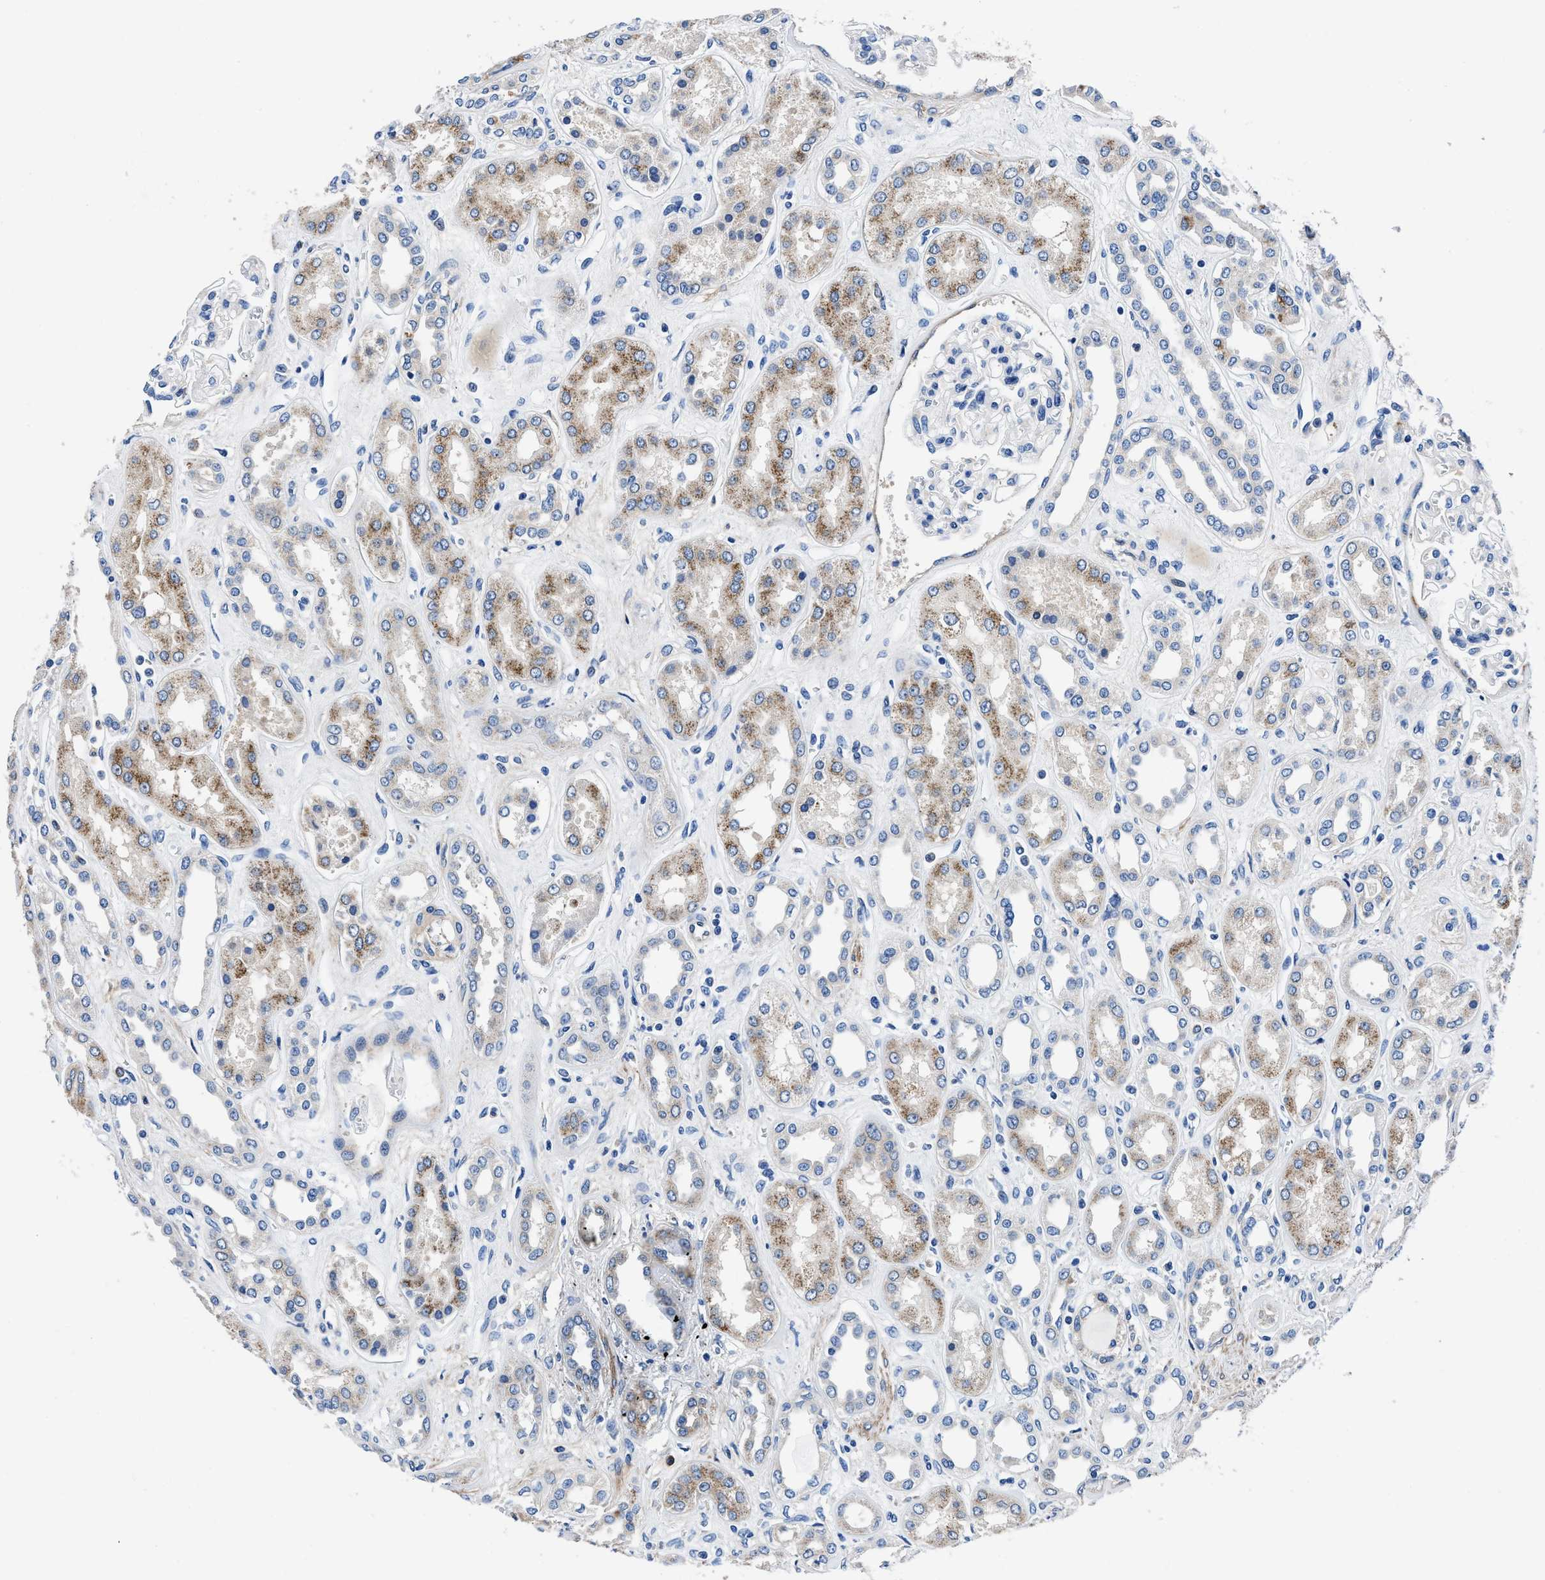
{"staining": {"intensity": "negative", "quantity": "none", "location": "none"}, "tissue": "kidney", "cell_type": "Cells in glomeruli", "image_type": "normal", "snomed": [{"axis": "morphology", "description": "Normal tissue, NOS"}, {"axis": "topography", "description": "Kidney"}], "caption": "This is an immunohistochemistry (IHC) image of benign kidney. There is no positivity in cells in glomeruli.", "gene": "NEU1", "patient": {"sex": "male", "age": 59}}